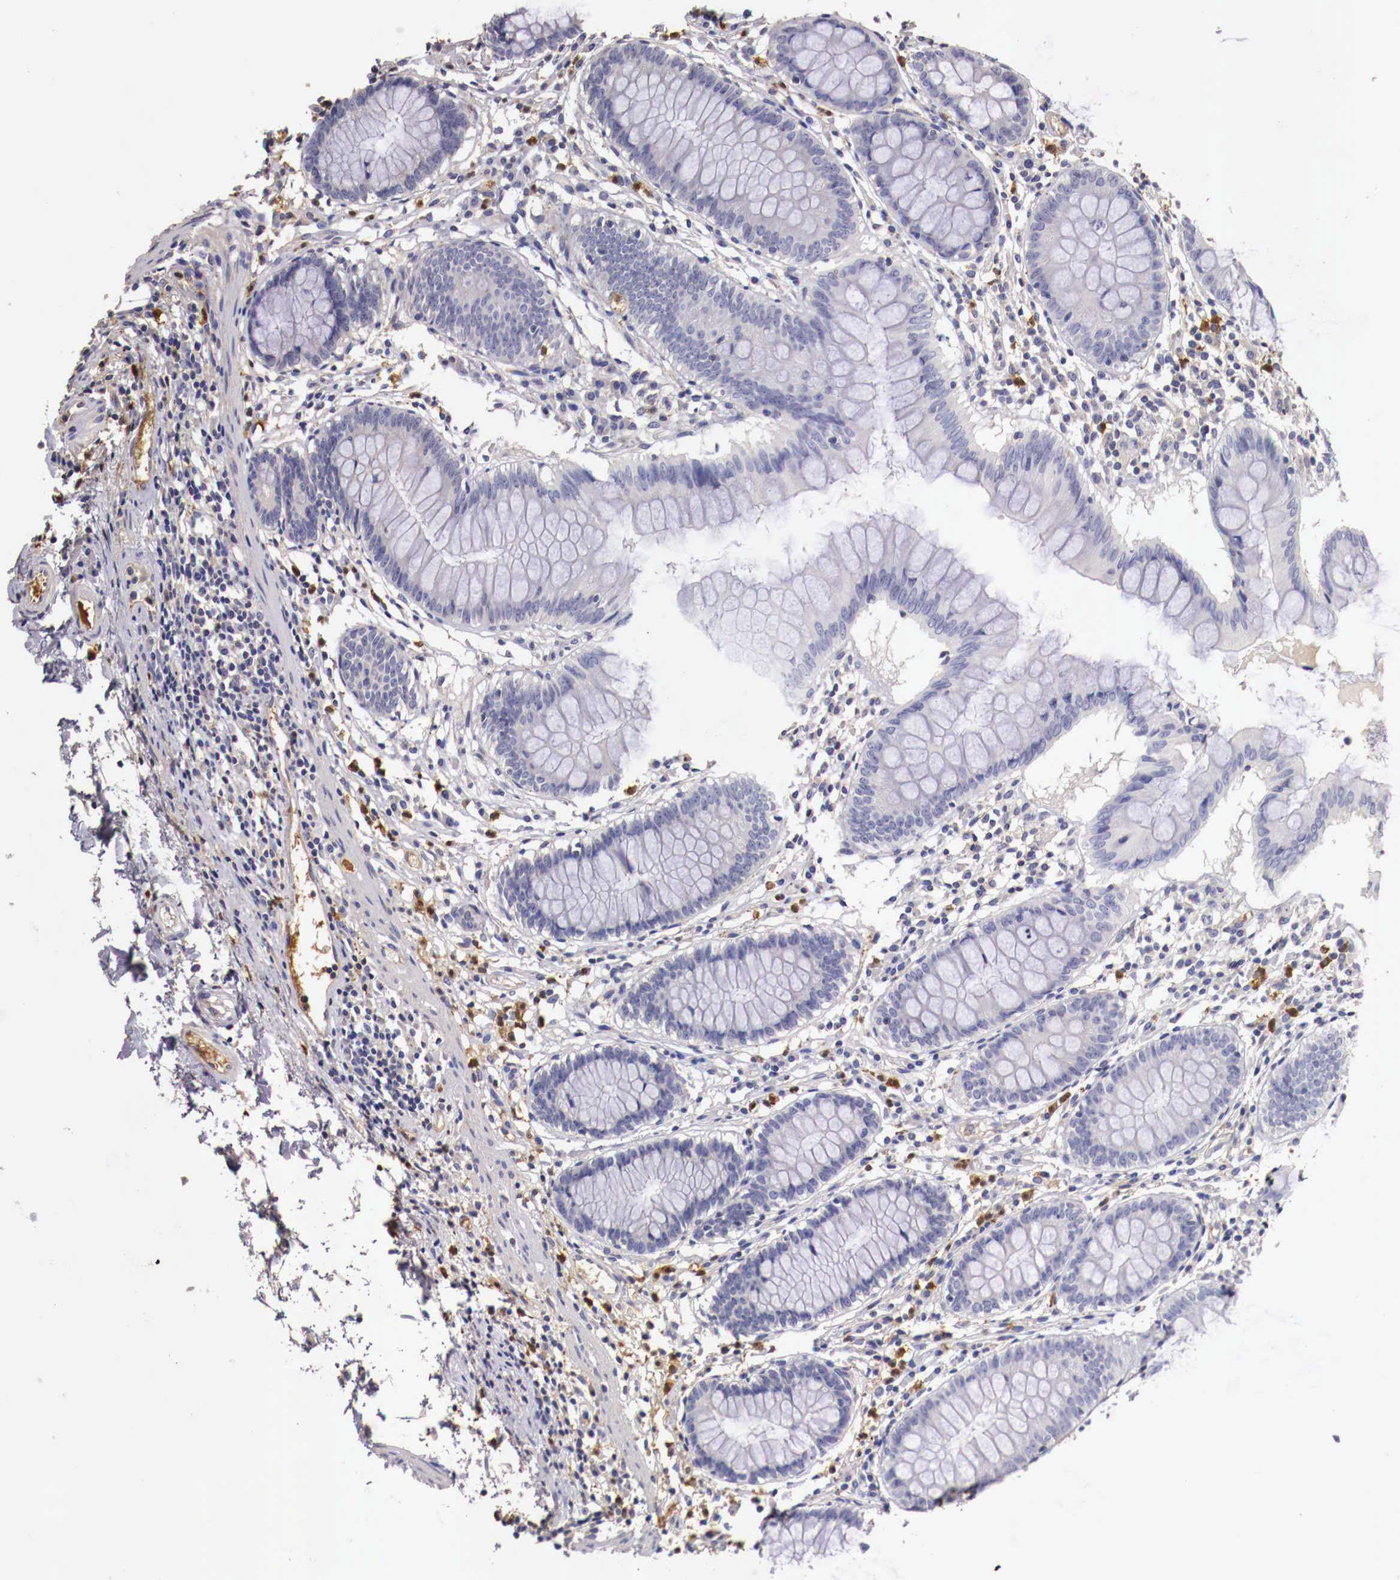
{"staining": {"intensity": "weak", "quantity": "25%-75%", "location": "cytoplasmic/membranous"}, "tissue": "colon", "cell_type": "Endothelial cells", "image_type": "normal", "snomed": [{"axis": "morphology", "description": "Normal tissue, NOS"}, {"axis": "topography", "description": "Colon"}], "caption": "A brown stain highlights weak cytoplasmic/membranous expression of a protein in endothelial cells of normal human colon.", "gene": "PITPNA", "patient": {"sex": "female", "age": 55}}